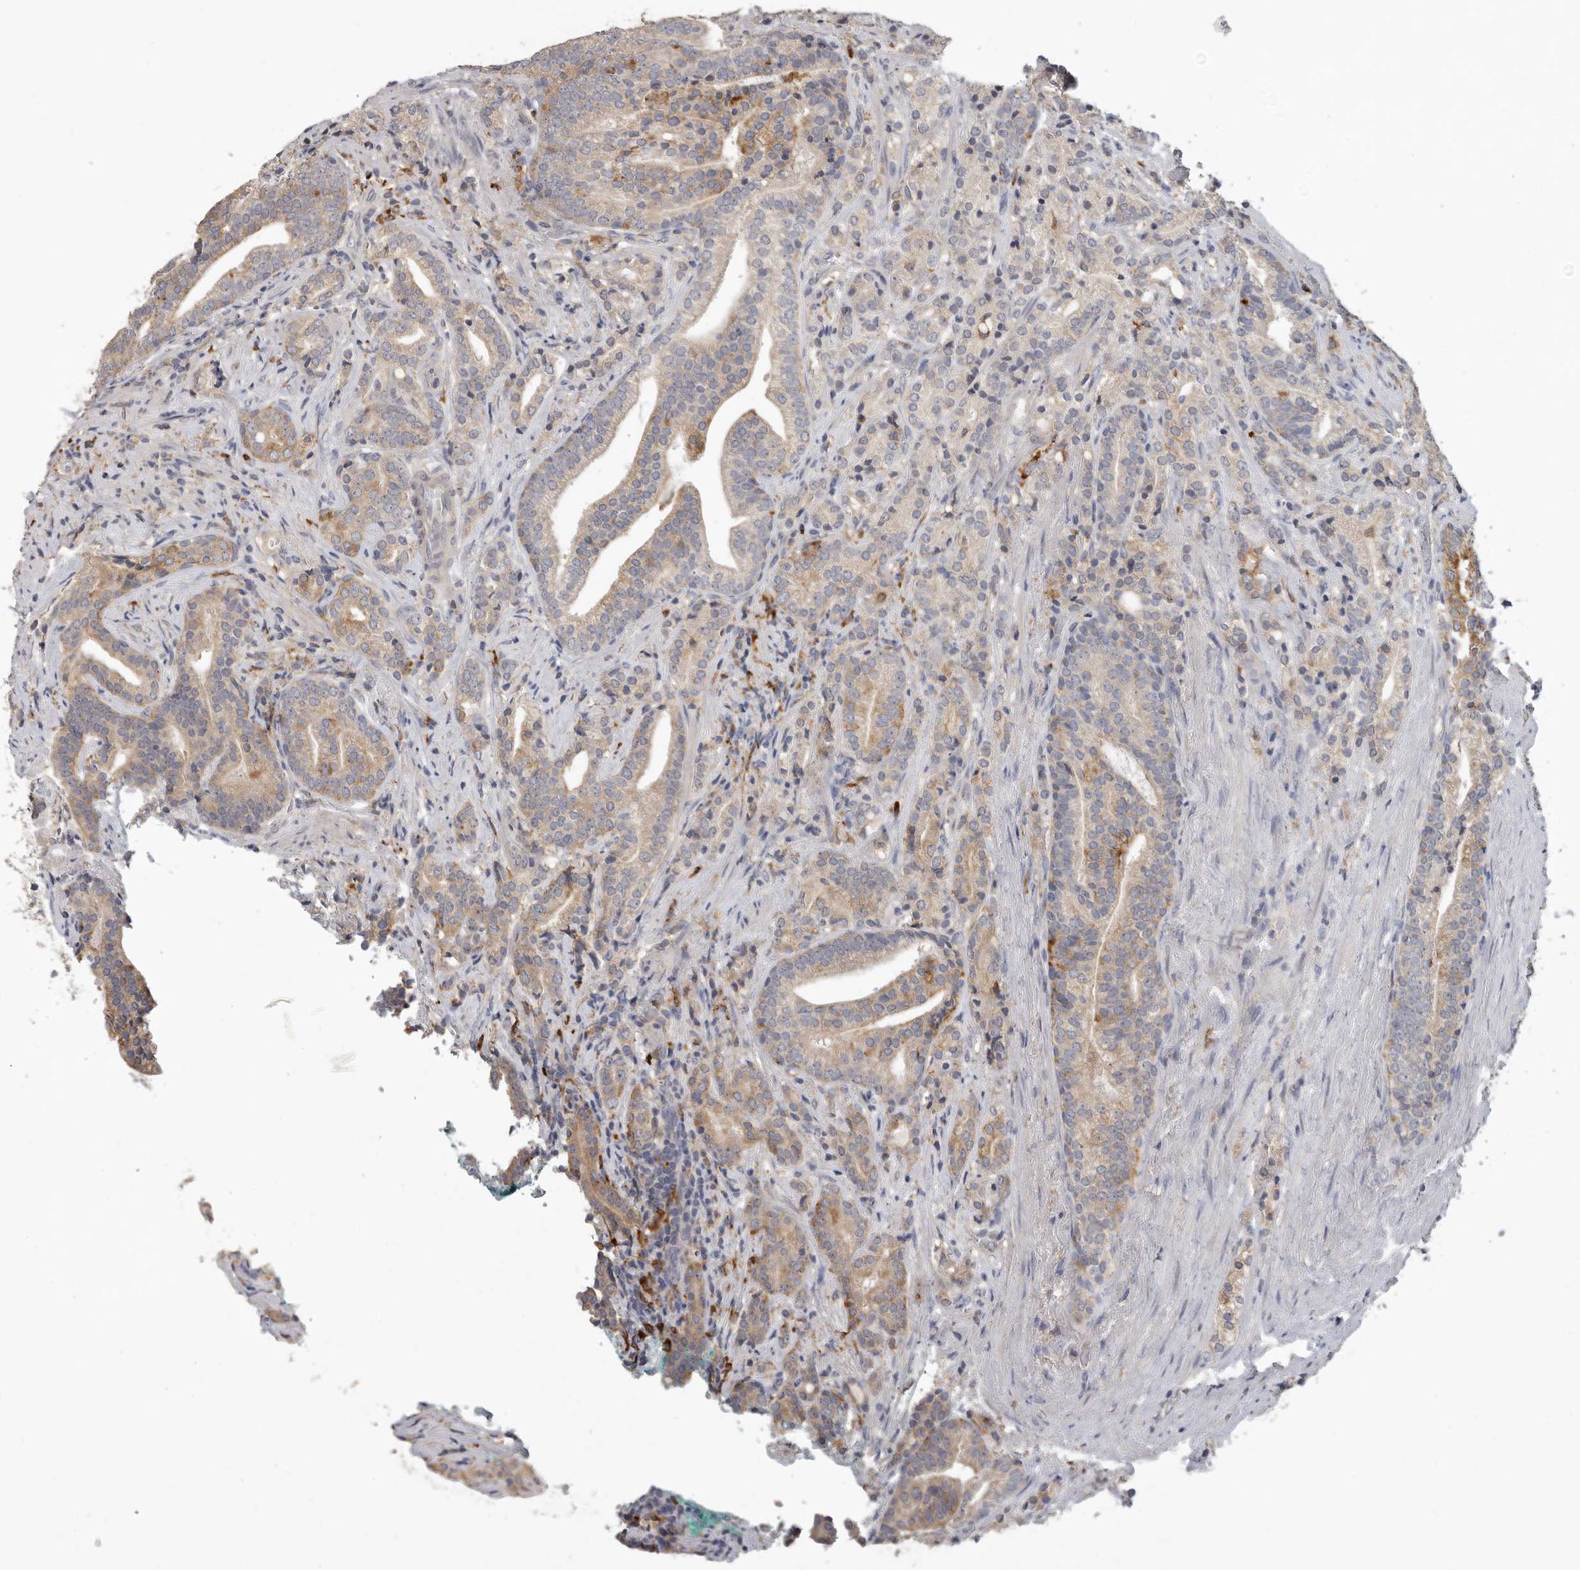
{"staining": {"intensity": "moderate", "quantity": "25%-75%", "location": "cytoplasmic/membranous"}, "tissue": "prostate cancer", "cell_type": "Tumor cells", "image_type": "cancer", "snomed": [{"axis": "morphology", "description": "Adenocarcinoma, High grade"}, {"axis": "topography", "description": "Prostate"}], "caption": "Brown immunohistochemical staining in prostate high-grade adenocarcinoma reveals moderate cytoplasmic/membranous positivity in about 25%-75% of tumor cells.", "gene": "TFRC", "patient": {"sex": "male", "age": 57}}